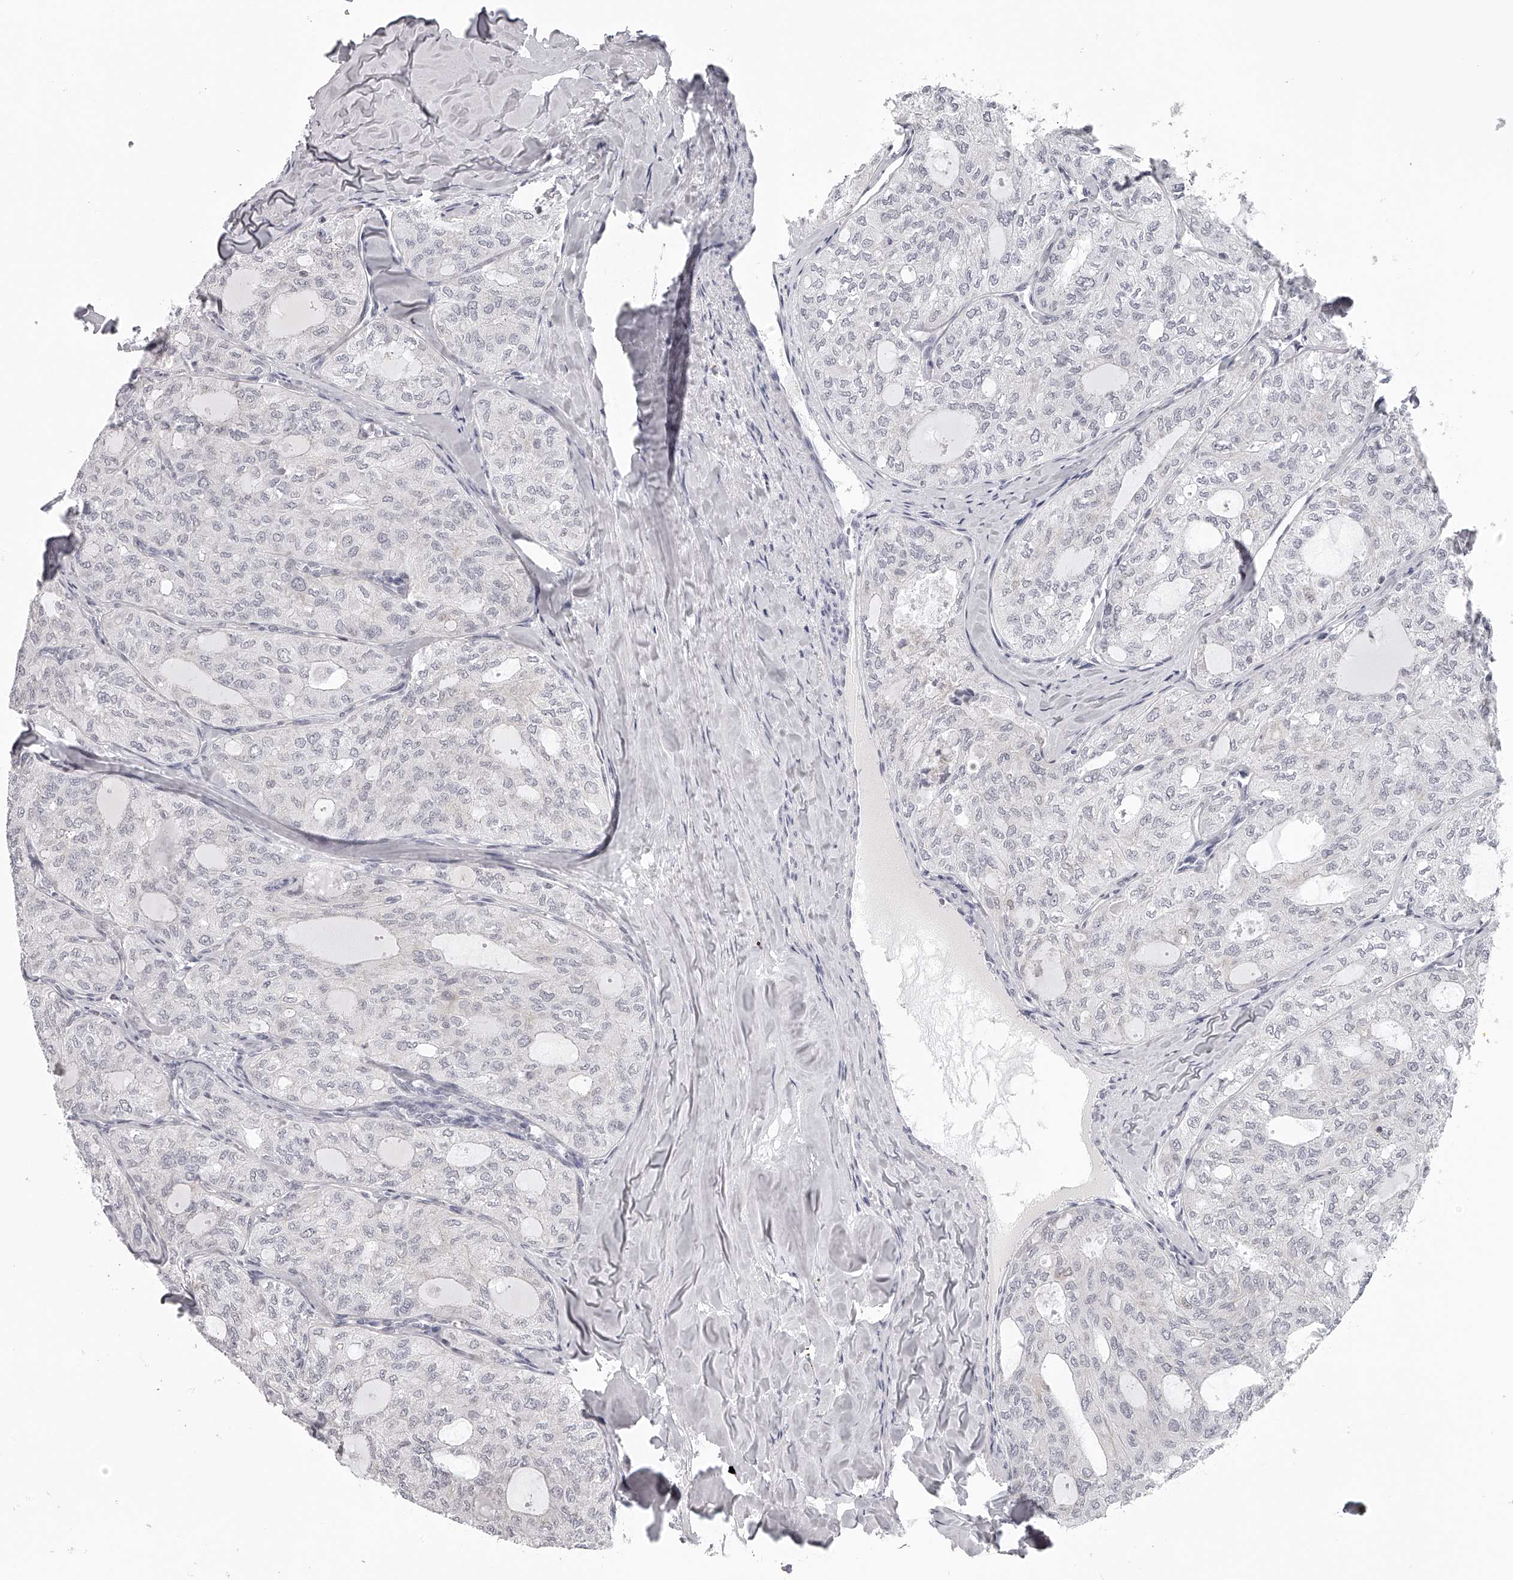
{"staining": {"intensity": "negative", "quantity": "none", "location": "none"}, "tissue": "thyroid cancer", "cell_type": "Tumor cells", "image_type": "cancer", "snomed": [{"axis": "morphology", "description": "Follicular adenoma carcinoma, NOS"}, {"axis": "topography", "description": "Thyroid gland"}], "caption": "IHC image of neoplastic tissue: thyroid cancer stained with DAB displays no significant protein expression in tumor cells.", "gene": "SEC11C", "patient": {"sex": "male", "age": 75}}